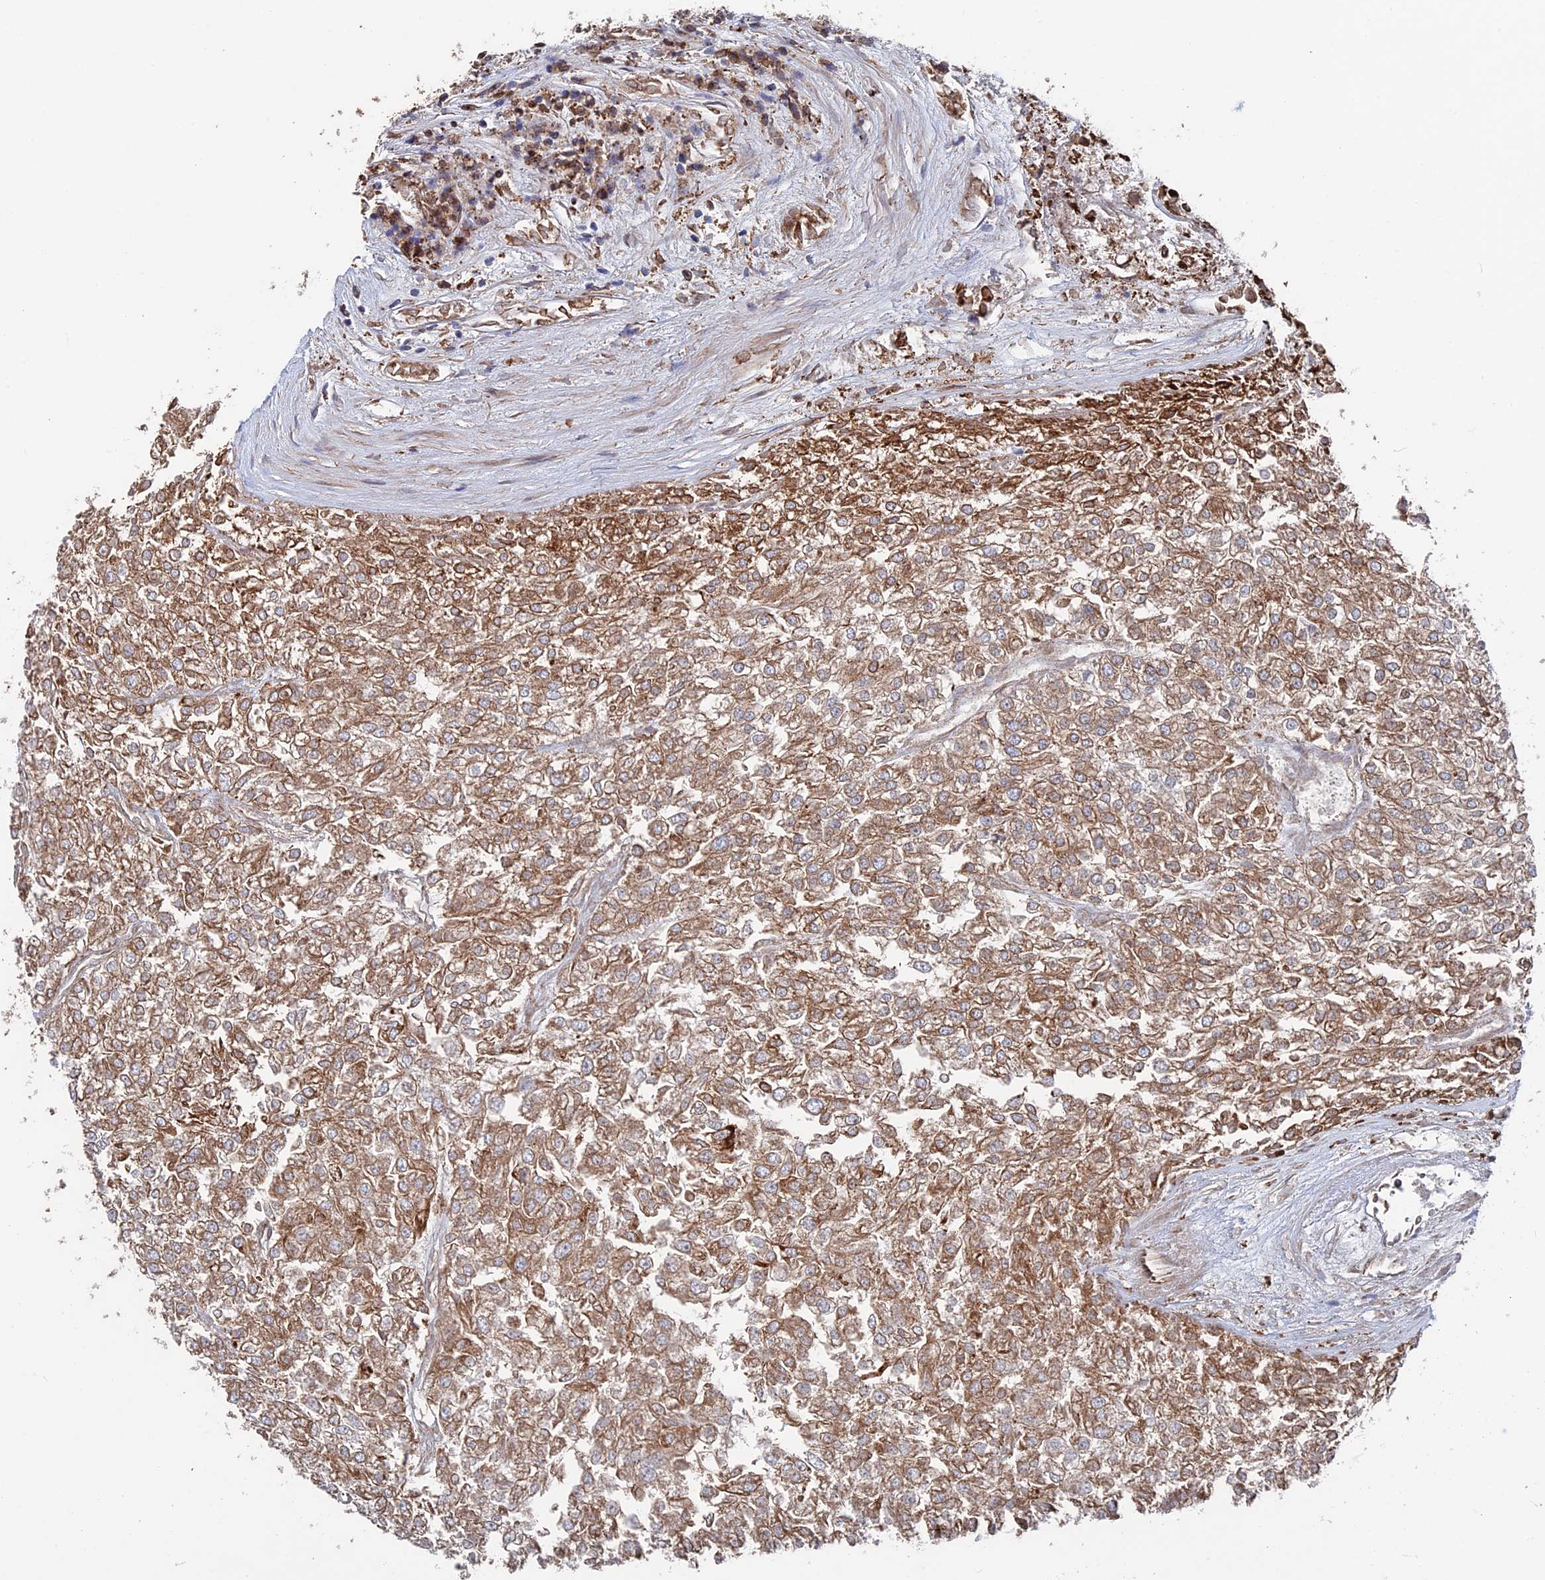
{"staining": {"intensity": "moderate", "quantity": ">75%", "location": "cytoplasmic/membranous"}, "tissue": "renal cancer", "cell_type": "Tumor cells", "image_type": "cancer", "snomed": [{"axis": "morphology", "description": "Adenocarcinoma, NOS"}, {"axis": "topography", "description": "Kidney"}], "caption": "A micrograph of renal cancer (adenocarcinoma) stained for a protein displays moderate cytoplasmic/membranous brown staining in tumor cells.", "gene": "RPUSD1", "patient": {"sex": "female", "age": 54}}